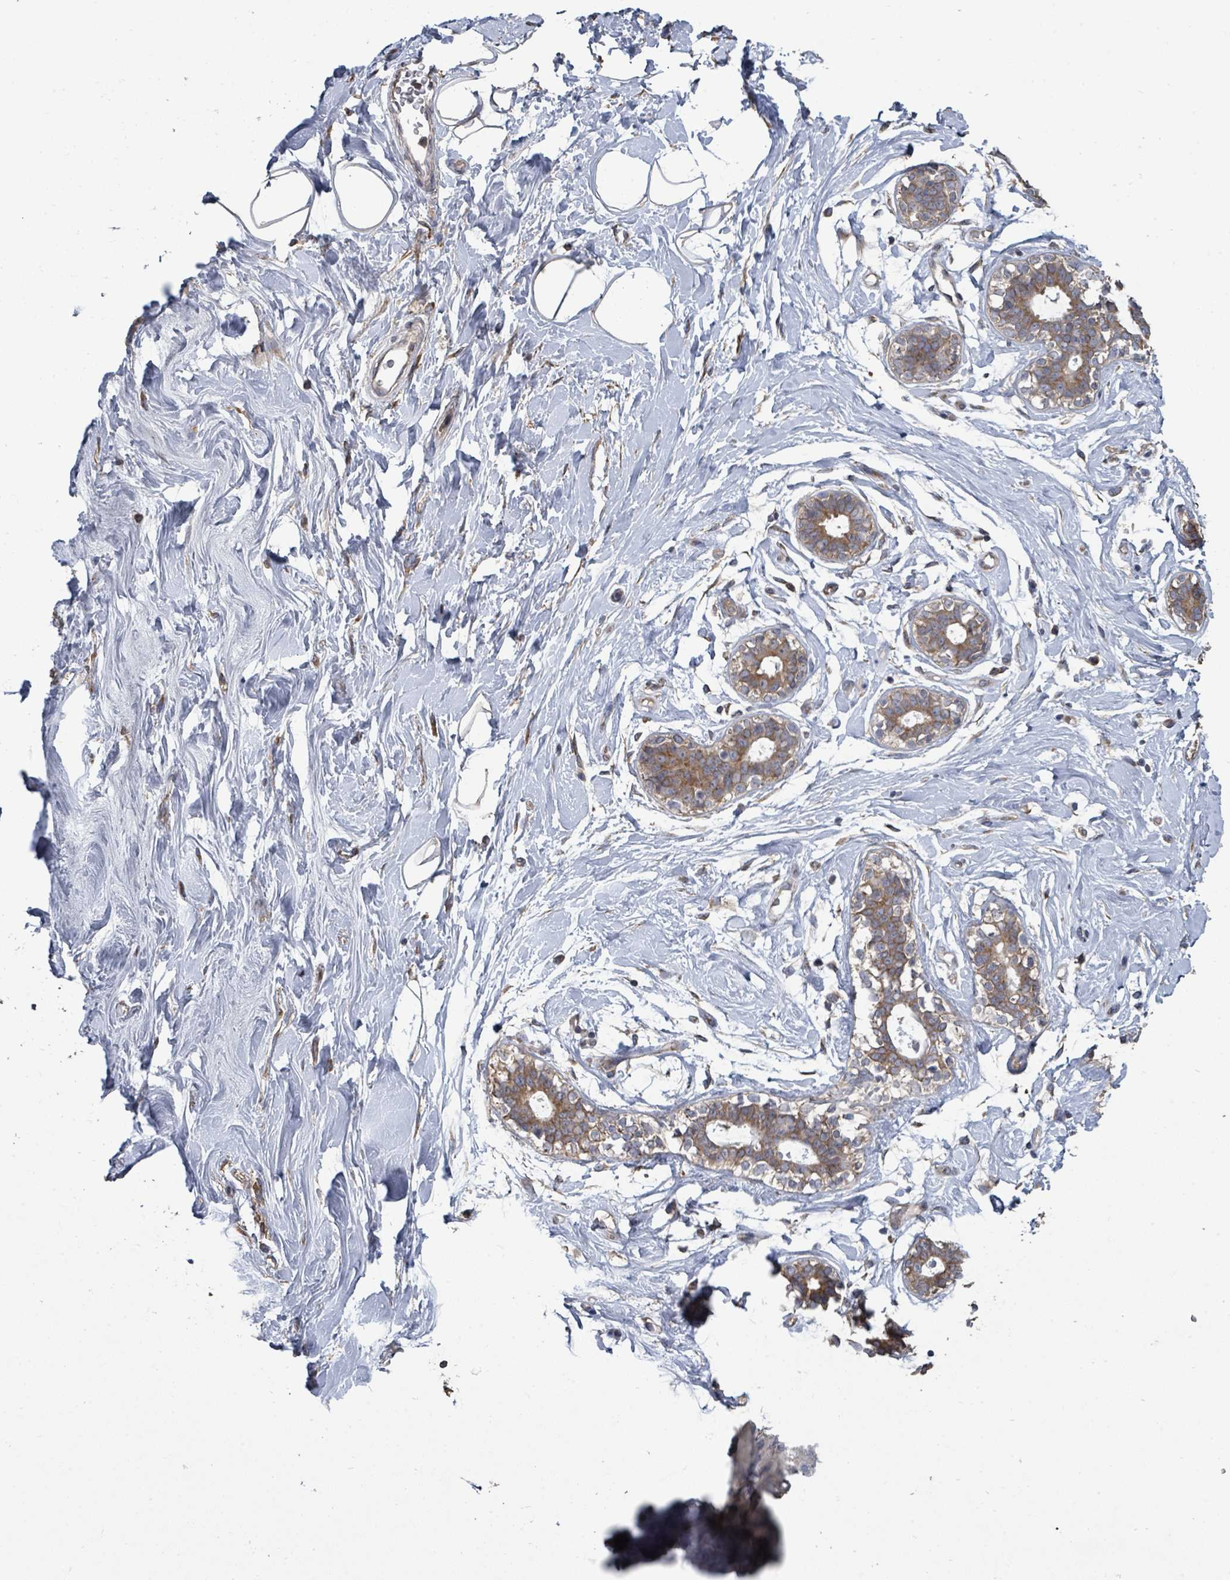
{"staining": {"intensity": "negative", "quantity": "none", "location": "none"}, "tissue": "adipose tissue", "cell_type": "Adipocytes", "image_type": "normal", "snomed": [{"axis": "morphology", "description": "Normal tissue, NOS"}, {"axis": "topography", "description": "Breast"}], "caption": "This is a image of immunohistochemistry staining of benign adipose tissue, which shows no staining in adipocytes.", "gene": "SLC9A7", "patient": {"sex": "female", "age": 26}}